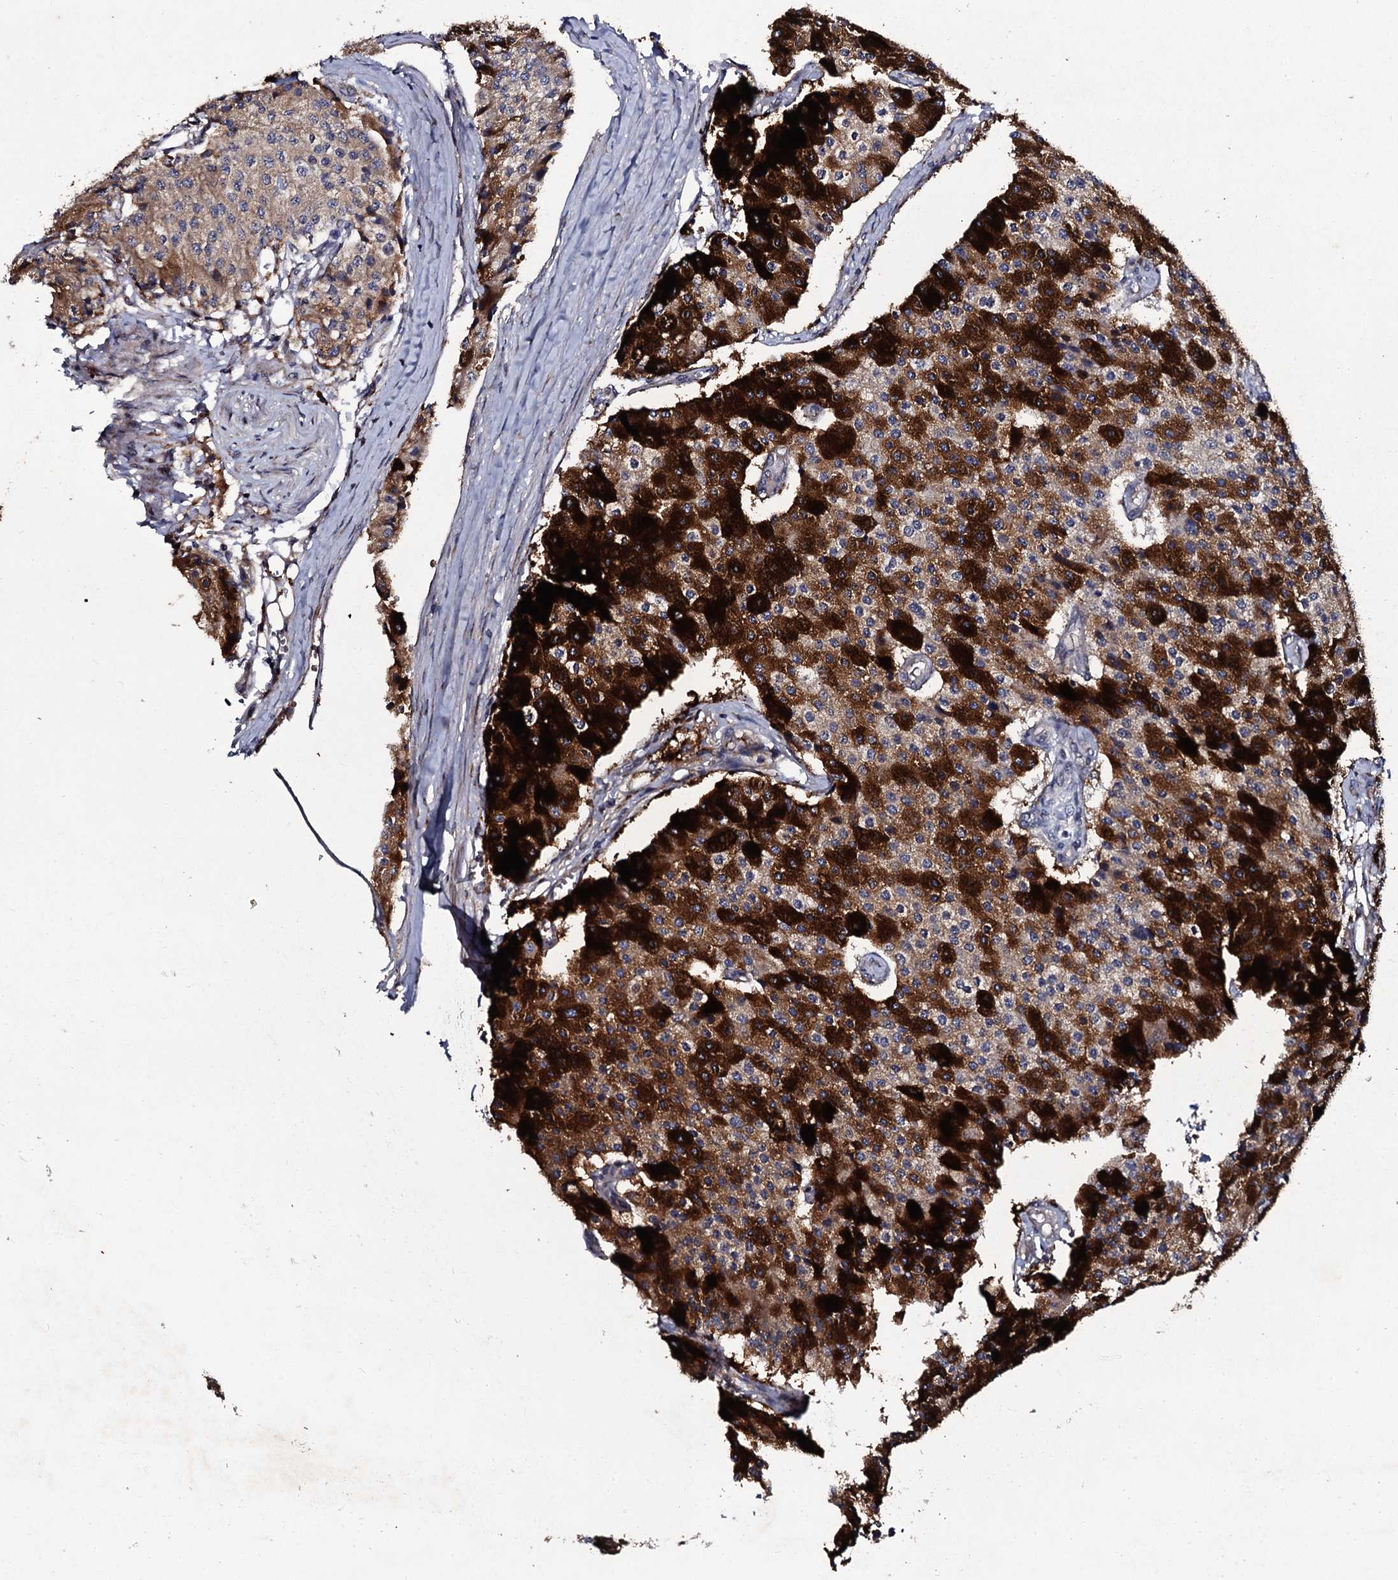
{"staining": {"intensity": "strong", "quantity": "25%-75%", "location": "cytoplasmic/membranous"}, "tissue": "carcinoid", "cell_type": "Tumor cells", "image_type": "cancer", "snomed": [{"axis": "morphology", "description": "Carcinoid, malignant, NOS"}, {"axis": "topography", "description": "Colon"}], "caption": "Carcinoid stained with DAB (3,3'-diaminobenzidine) immunohistochemistry (IHC) displays high levels of strong cytoplasmic/membranous expression in approximately 25%-75% of tumor cells. (brown staining indicates protein expression, while blue staining denotes nuclei).", "gene": "LRRC28", "patient": {"sex": "female", "age": 52}}